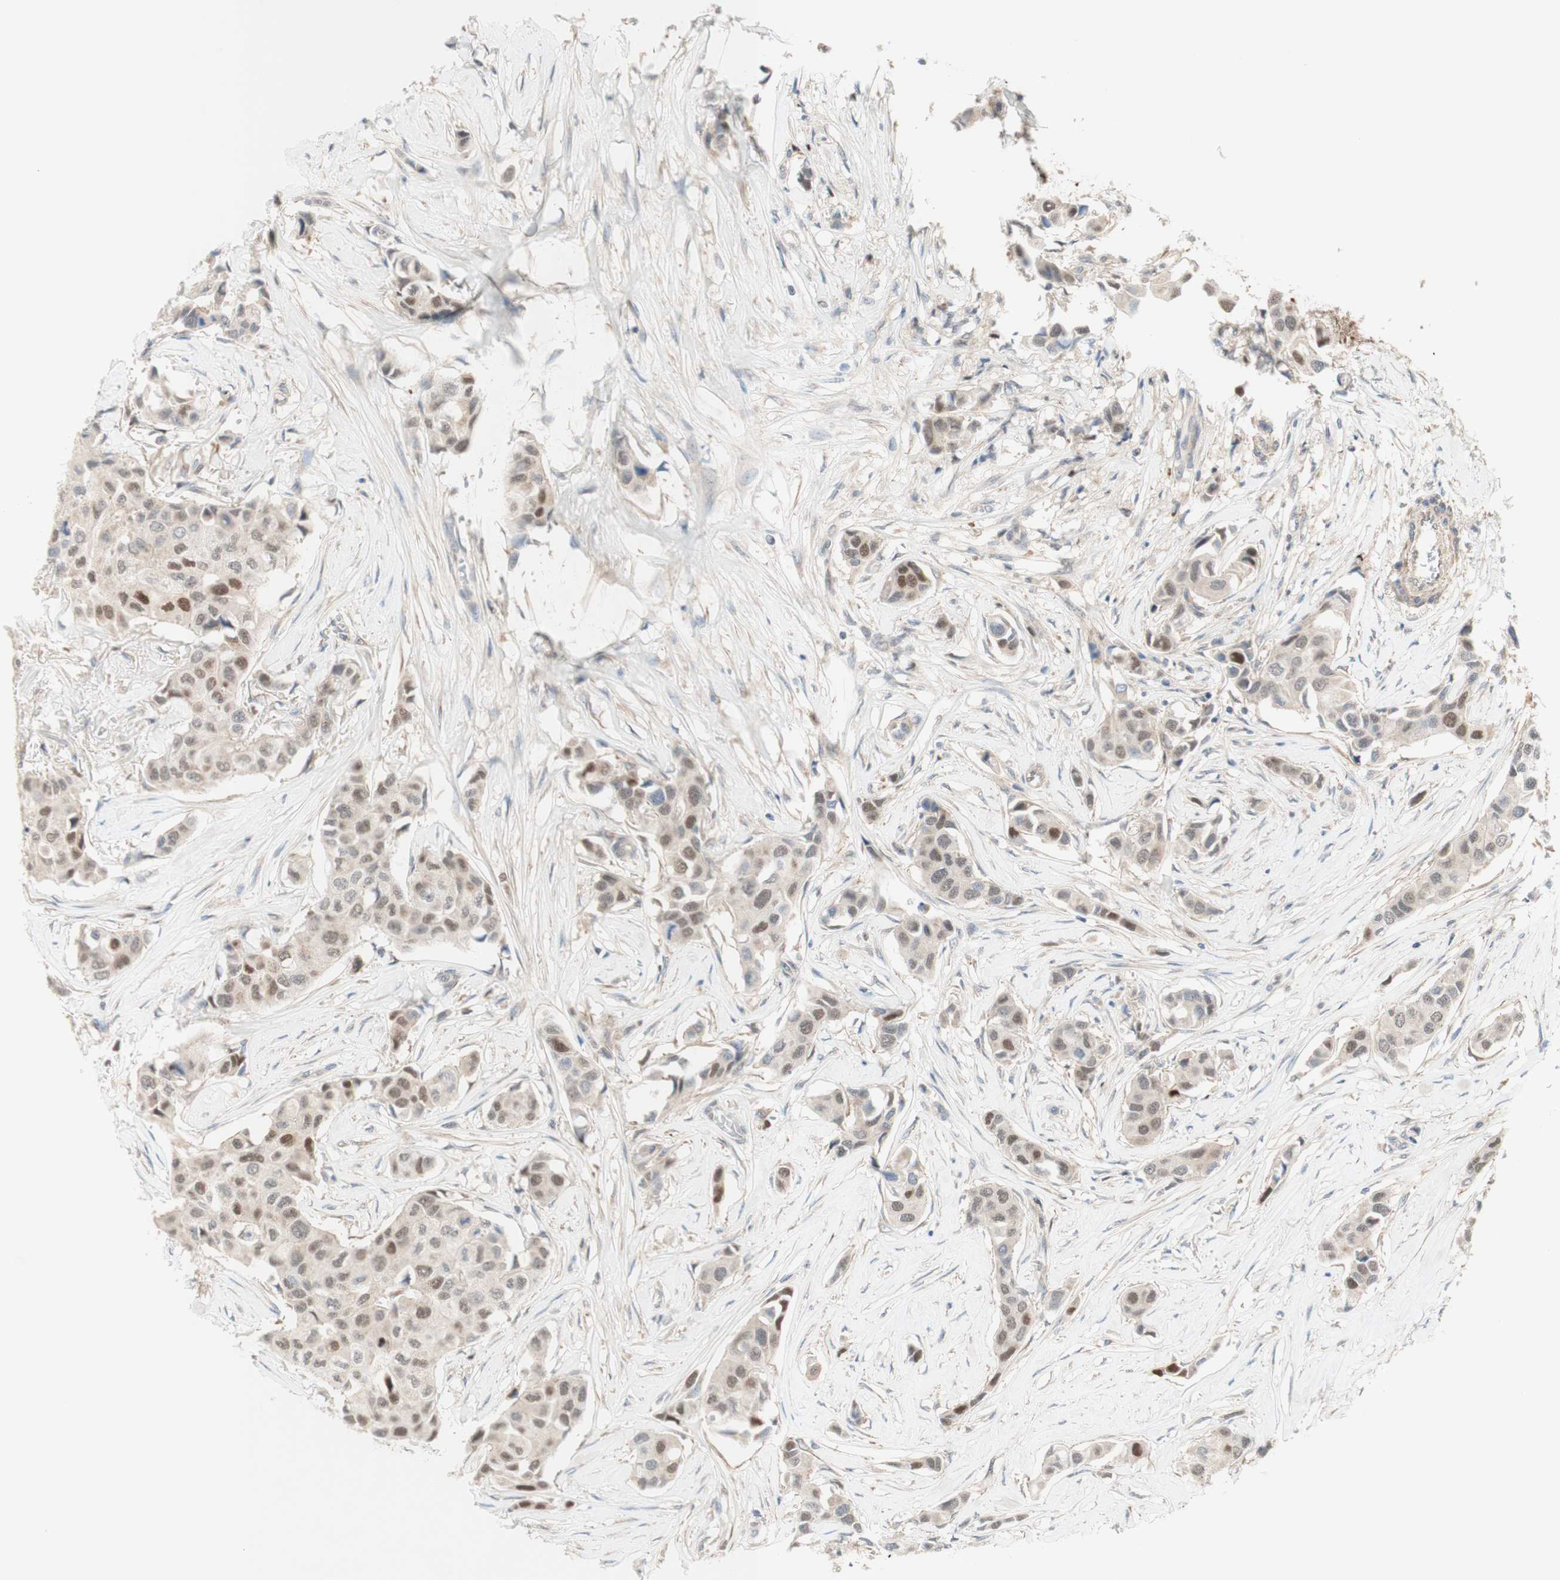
{"staining": {"intensity": "weak", "quantity": "25%-75%", "location": "nuclear"}, "tissue": "breast cancer", "cell_type": "Tumor cells", "image_type": "cancer", "snomed": [{"axis": "morphology", "description": "Duct carcinoma"}, {"axis": "topography", "description": "Breast"}], "caption": "DAB immunohistochemical staining of invasive ductal carcinoma (breast) shows weak nuclear protein positivity in about 25%-75% of tumor cells.", "gene": "RFNG", "patient": {"sex": "female", "age": 80}}